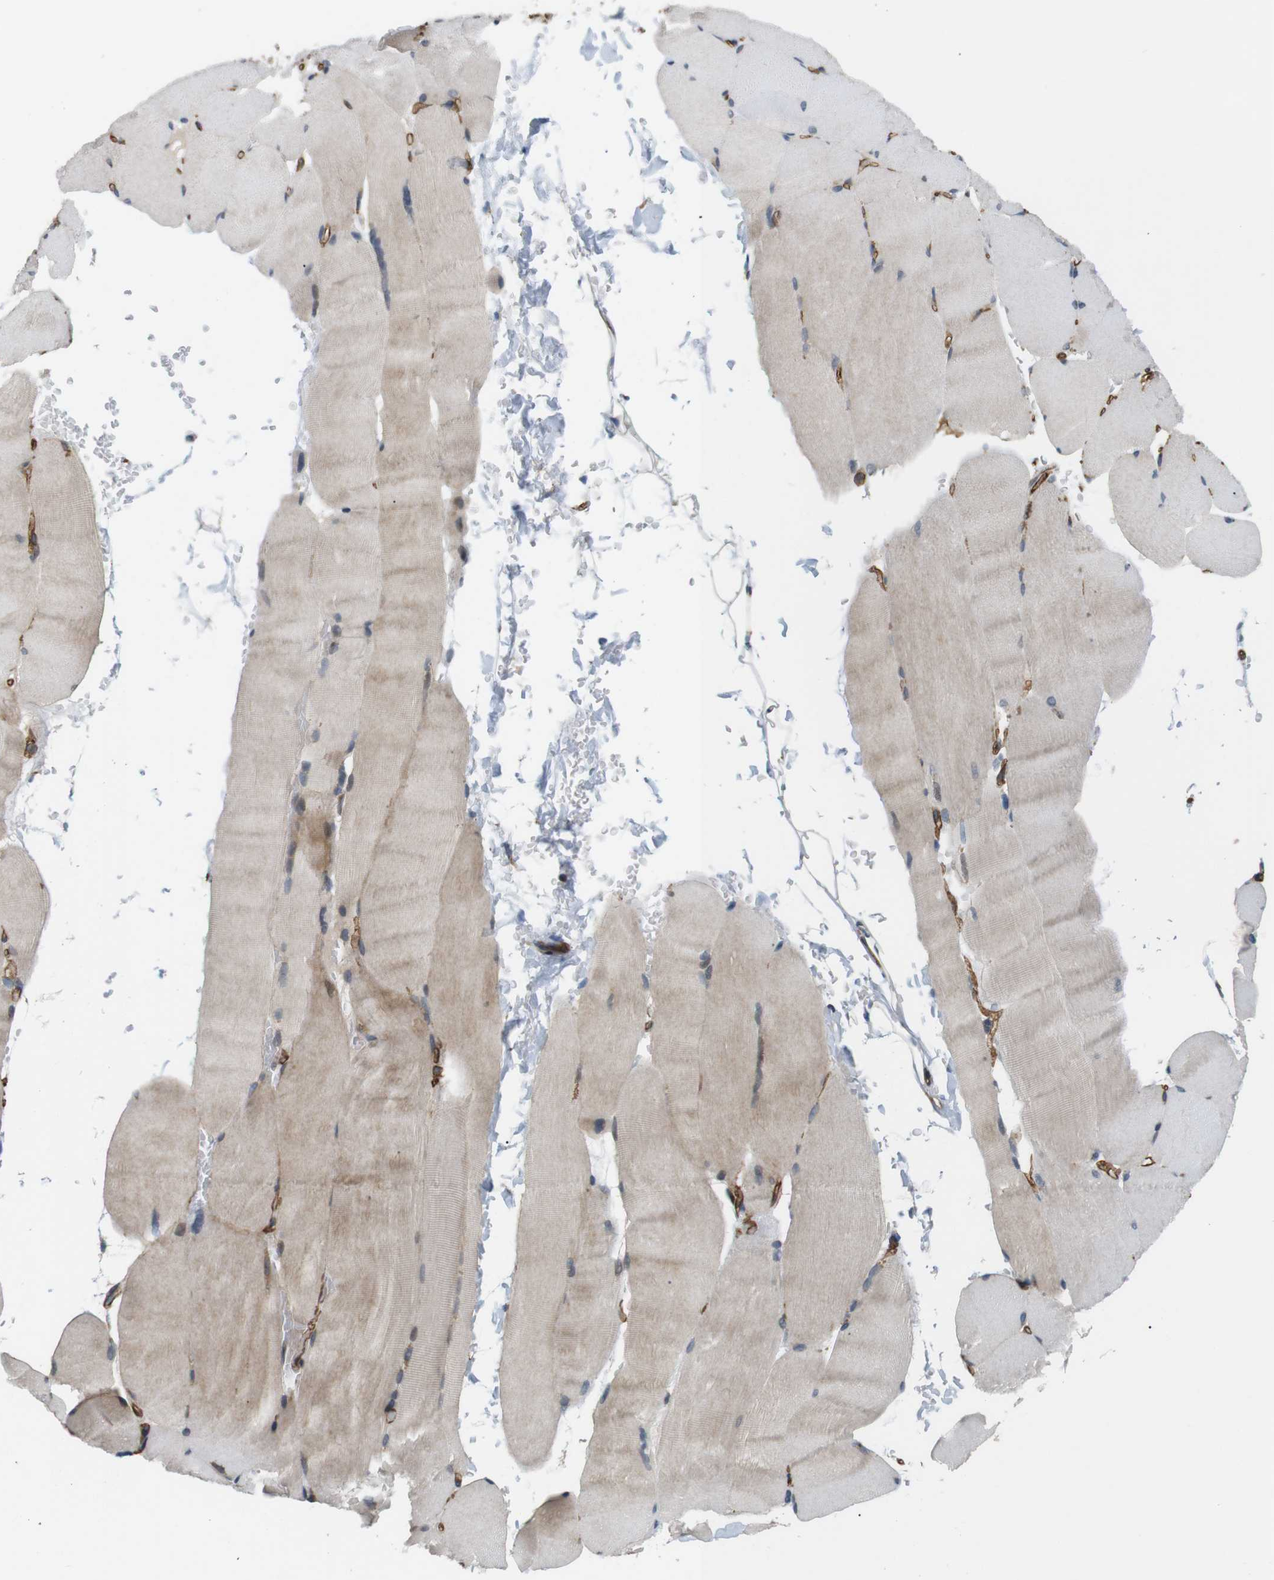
{"staining": {"intensity": "weak", "quantity": ">75%", "location": "cytoplasmic/membranous"}, "tissue": "skeletal muscle", "cell_type": "Myocytes", "image_type": "normal", "snomed": [{"axis": "morphology", "description": "Normal tissue, NOS"}, {"axis": "topography", "description": "Skin"}, {"axis": "topography", "description": "Skeletal muscle"}], "caption": "Protein staining of unremarkable skeletal muscle shows weak cytoplasmic/membranous staining in about >75% of myocytes. The protein is stained brown, and the nuclei are stained in blue (DAB (3,3'-diaminobenzidine) IHC with brightfield microscopy, high magnification).", "gene": "BVES", "patient": {"sex": "male", "age": 83}}